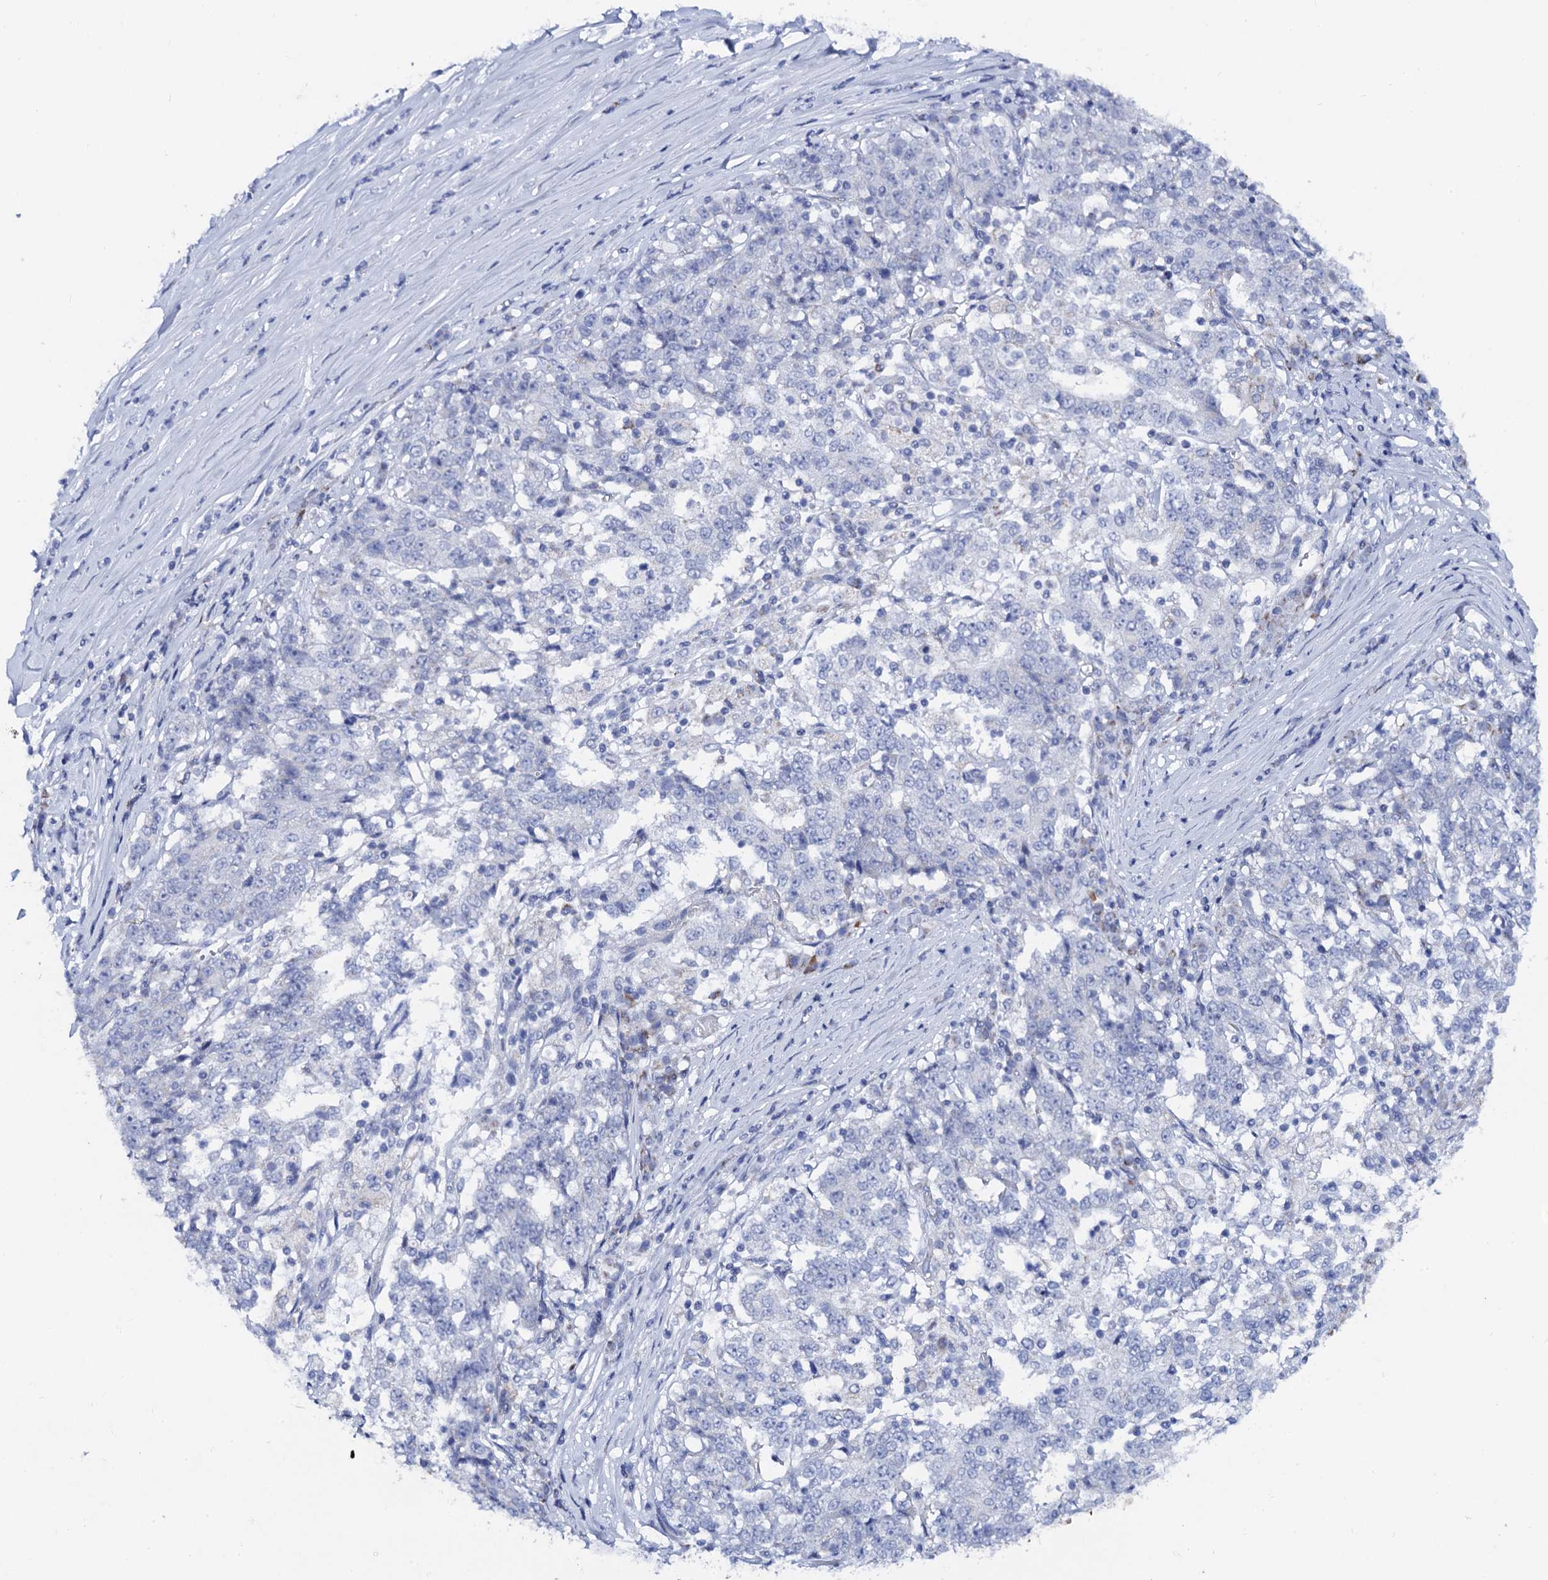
{"staining": {"intensity": "negative", "quantity": "none", "location": "none"}, "tissue": "stomach cancer", "cell_type": "Tumor cells", "image_type": "cancer", "snomed": [{"axis": "morphology", "description": "Adenocarcinoma, NOS"}, {"axis": "topography", "description": "Stomach"}], "caption": "There is no significant expression in tumor cells of stomach cancer (adenocarcinoma). (DAB immunohistochemistry (IHC), high magnification).", "gene": "ACADSB", "patient": {"sex": "male", "age": 59}}